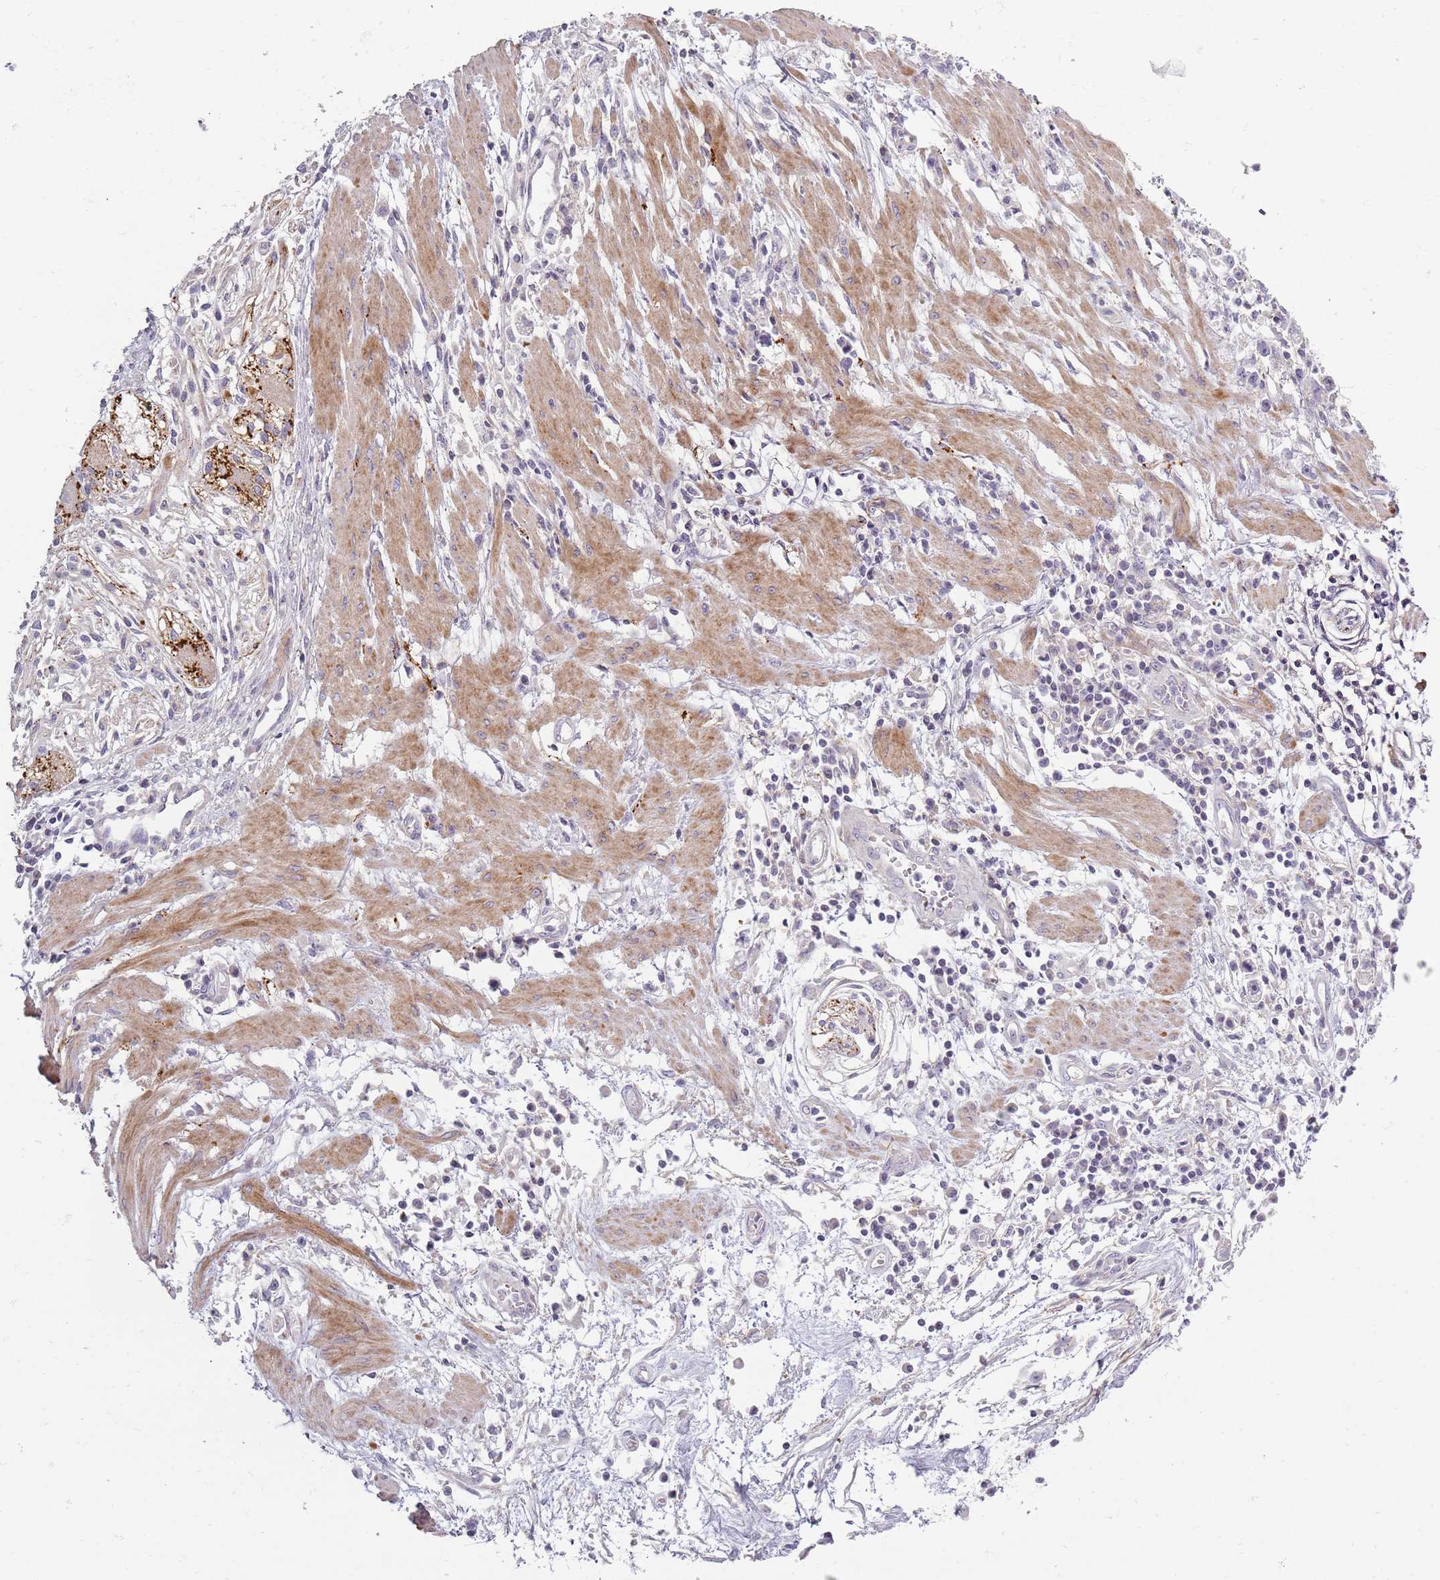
{"staining": {"intensity": "negative", "quantity": "none", "location": "none"}, "tissue": "stomach cancer", "cell_type": "Tumor cells", "image_type": "cancer", "snomed": [{"axis": "morphology", "description": "Adenocarcinoma, NOS"}, {"axis": "topography", "description": "Stomach"}], "caption": "A micrograph of human adenocarcinoma (stomach) is negative for staining in tumor cells.", "gene": "SYNGR3", "patient": {"sex": "female", "age": 59}}